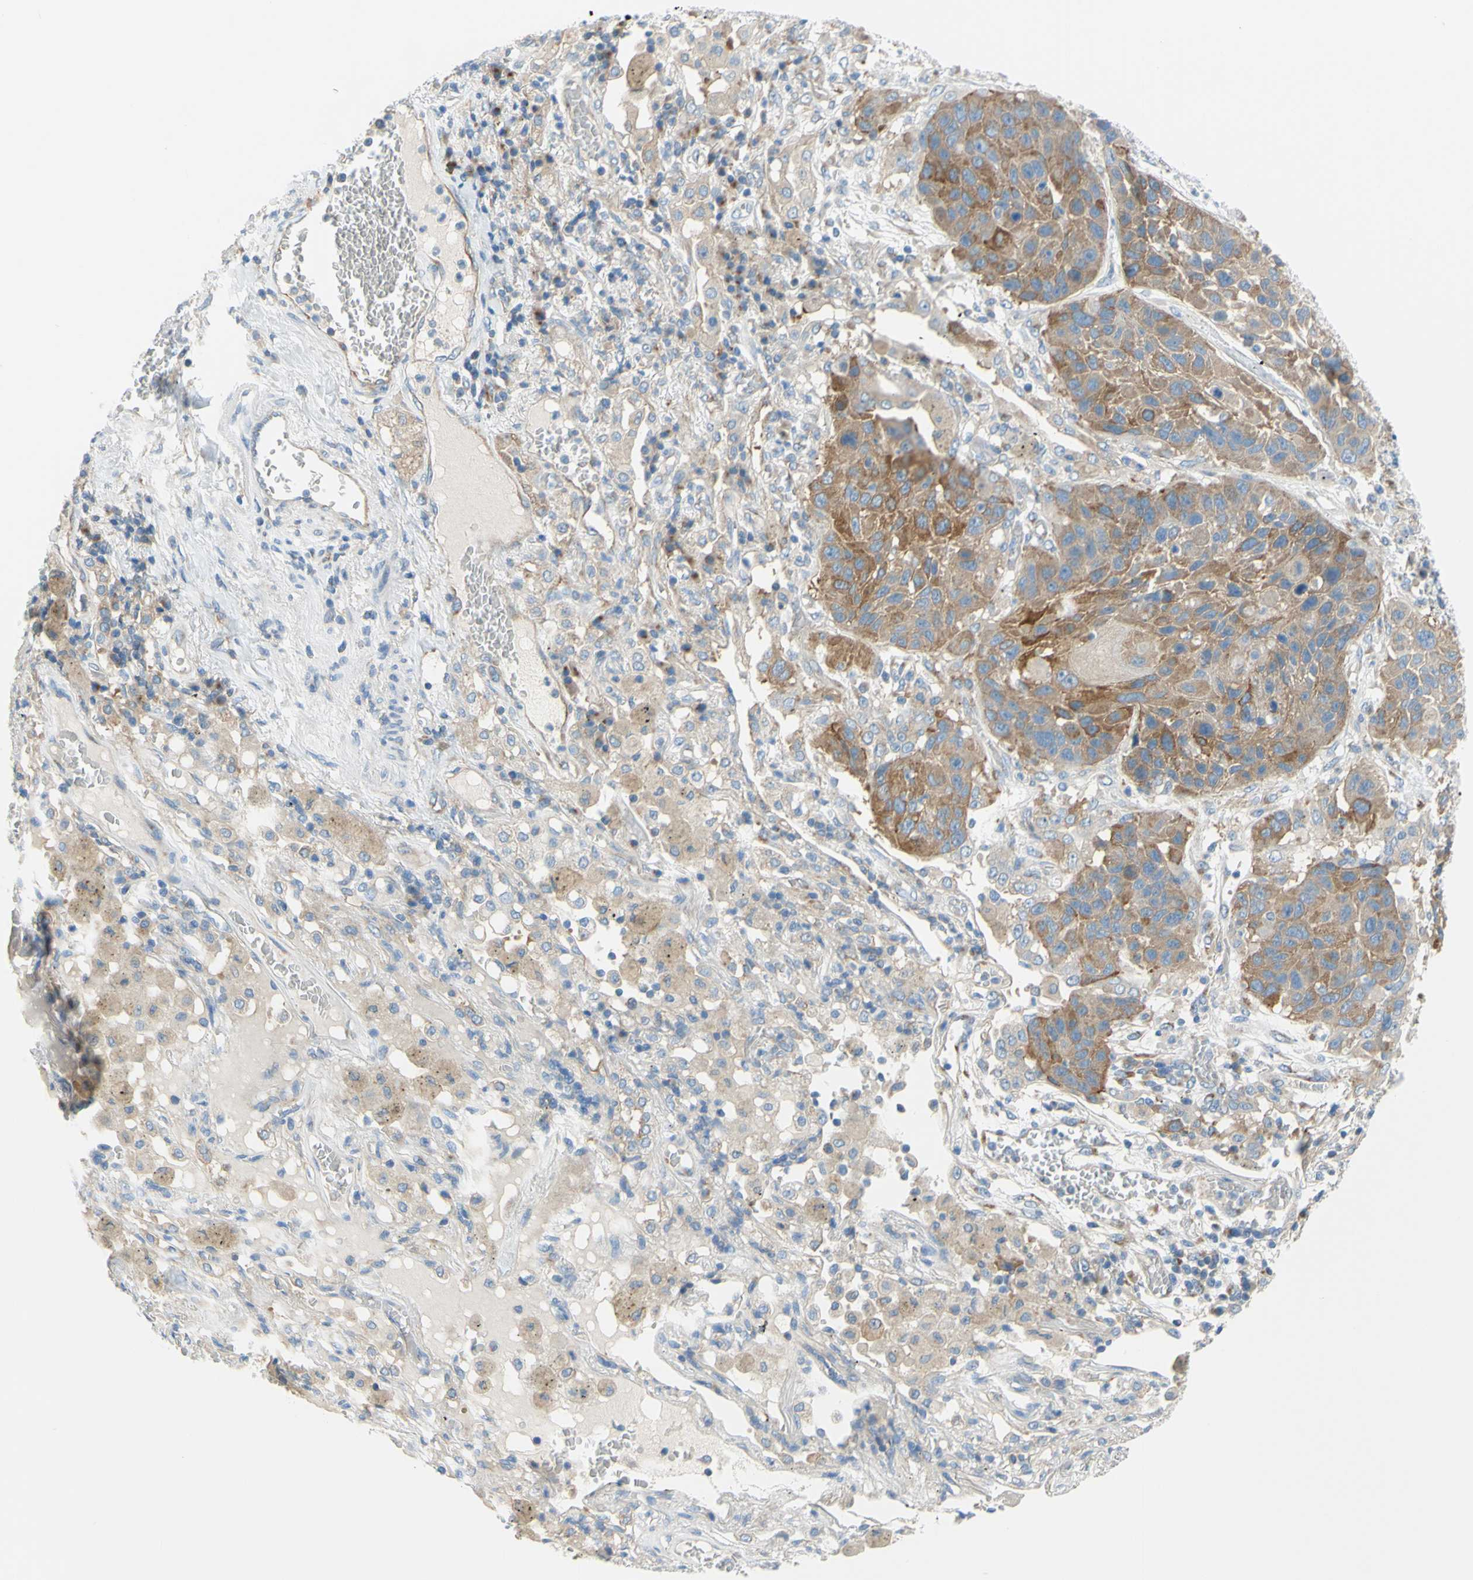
{"staining": {"intensity": "moderate", "quantity": "25%-75%", "location": "cytoplasmic/membranous"}, "tissue": "lung cancer", "cell_type": "Tumor cells", "image_type": "cancer", "snomed": [{"axis": "morphology", "description": "Squamous cell carcinoma, NOS"}, {"axis": "topography", "description": "Lung"}], "caption": "Lung squamous cell carcinoma was stained to show a protein in brown. There is medium levels of moderate cytoplasmic/membranous staining in approximately 25%-75% of tumor cells.", "gene": "FRMD4B", "patient": {"sex": "male", "age": 57}}